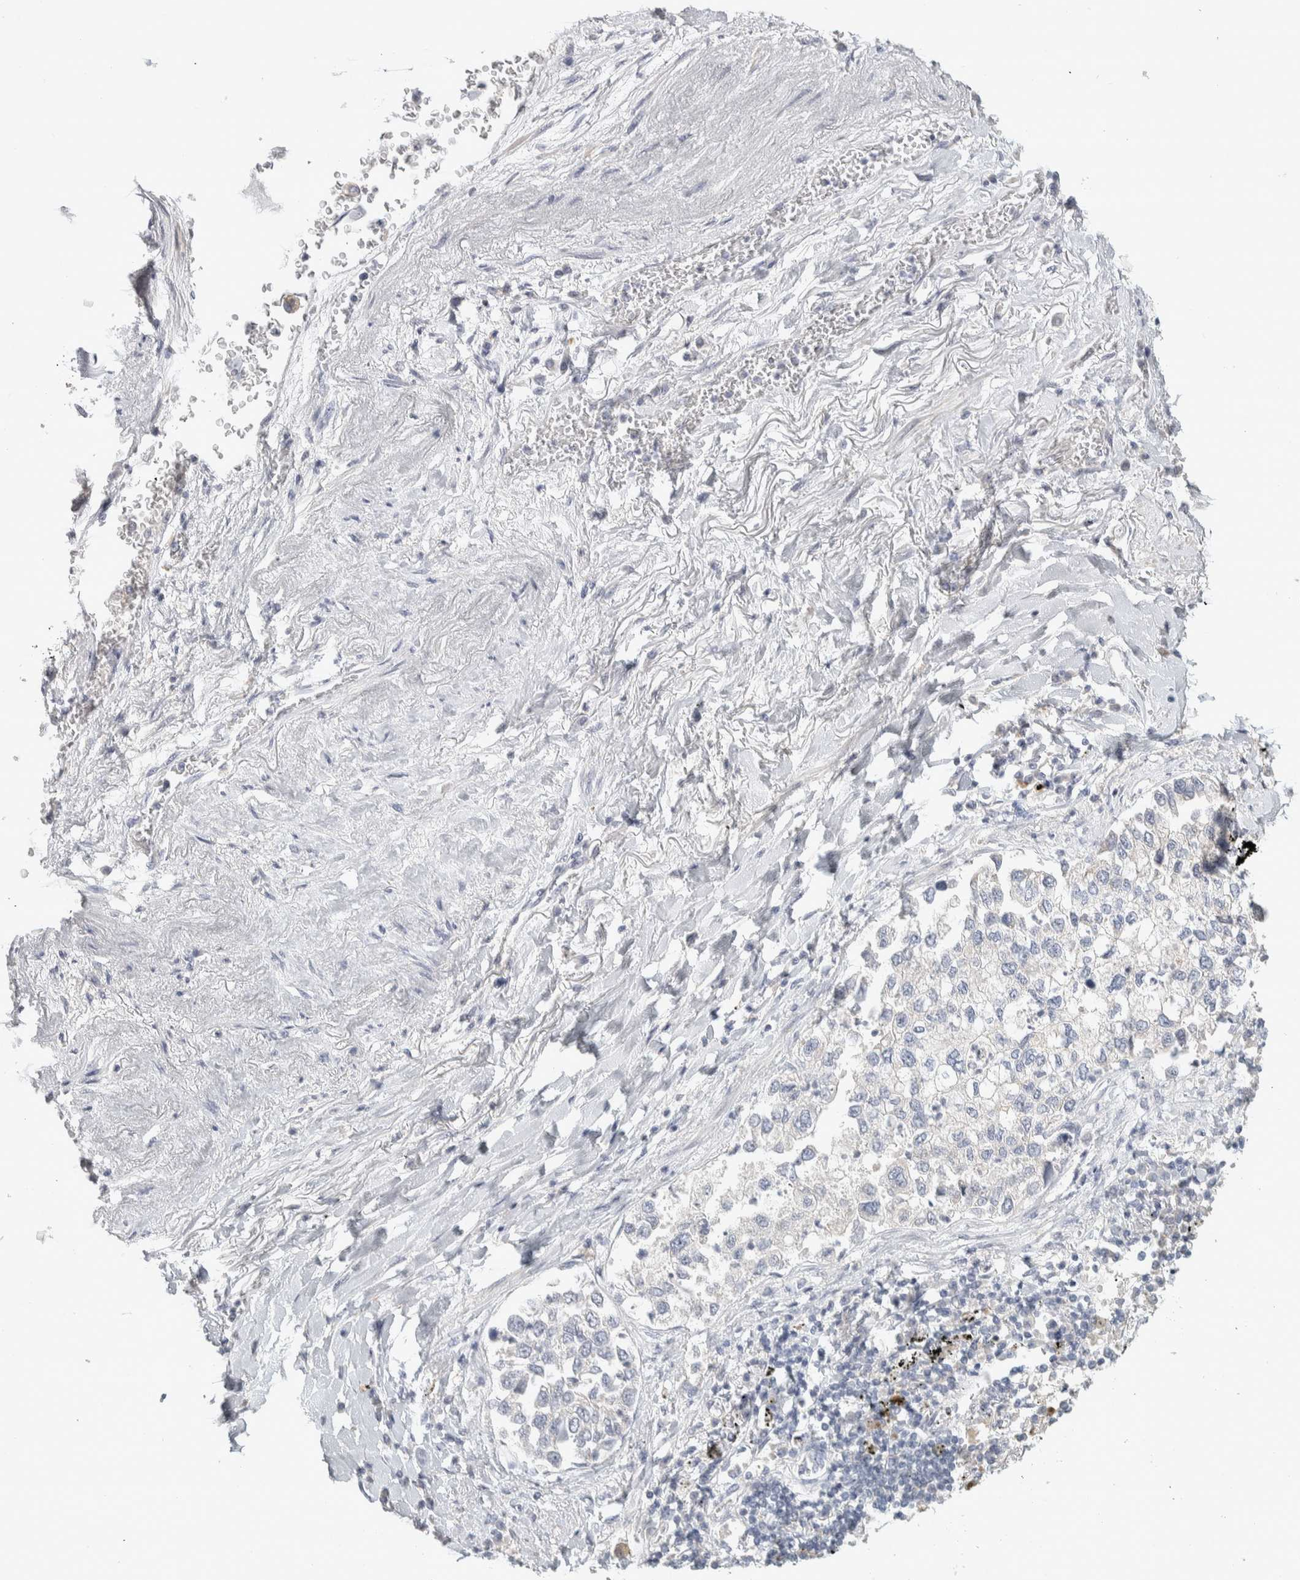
{"staining": {"intensity": "negative", "quantity": "none", "location": "none"}, "tissue": "lung cancer", "cell_type": "Tumor cells", "image_type": "cancer", "snomed": [{"axis": "morphology", "description": "Inflammation, NOS"}, {"axis": "morphology", "description": "Adenocarcinoma, NOS"}, {"axis": "topography", "description": "Lung"}], "caption": "The micrograph exhibits no staining of tumor cells in lung cancer.", "gene": "DCXR", "patient": {"sex": "male", "age": 63}}